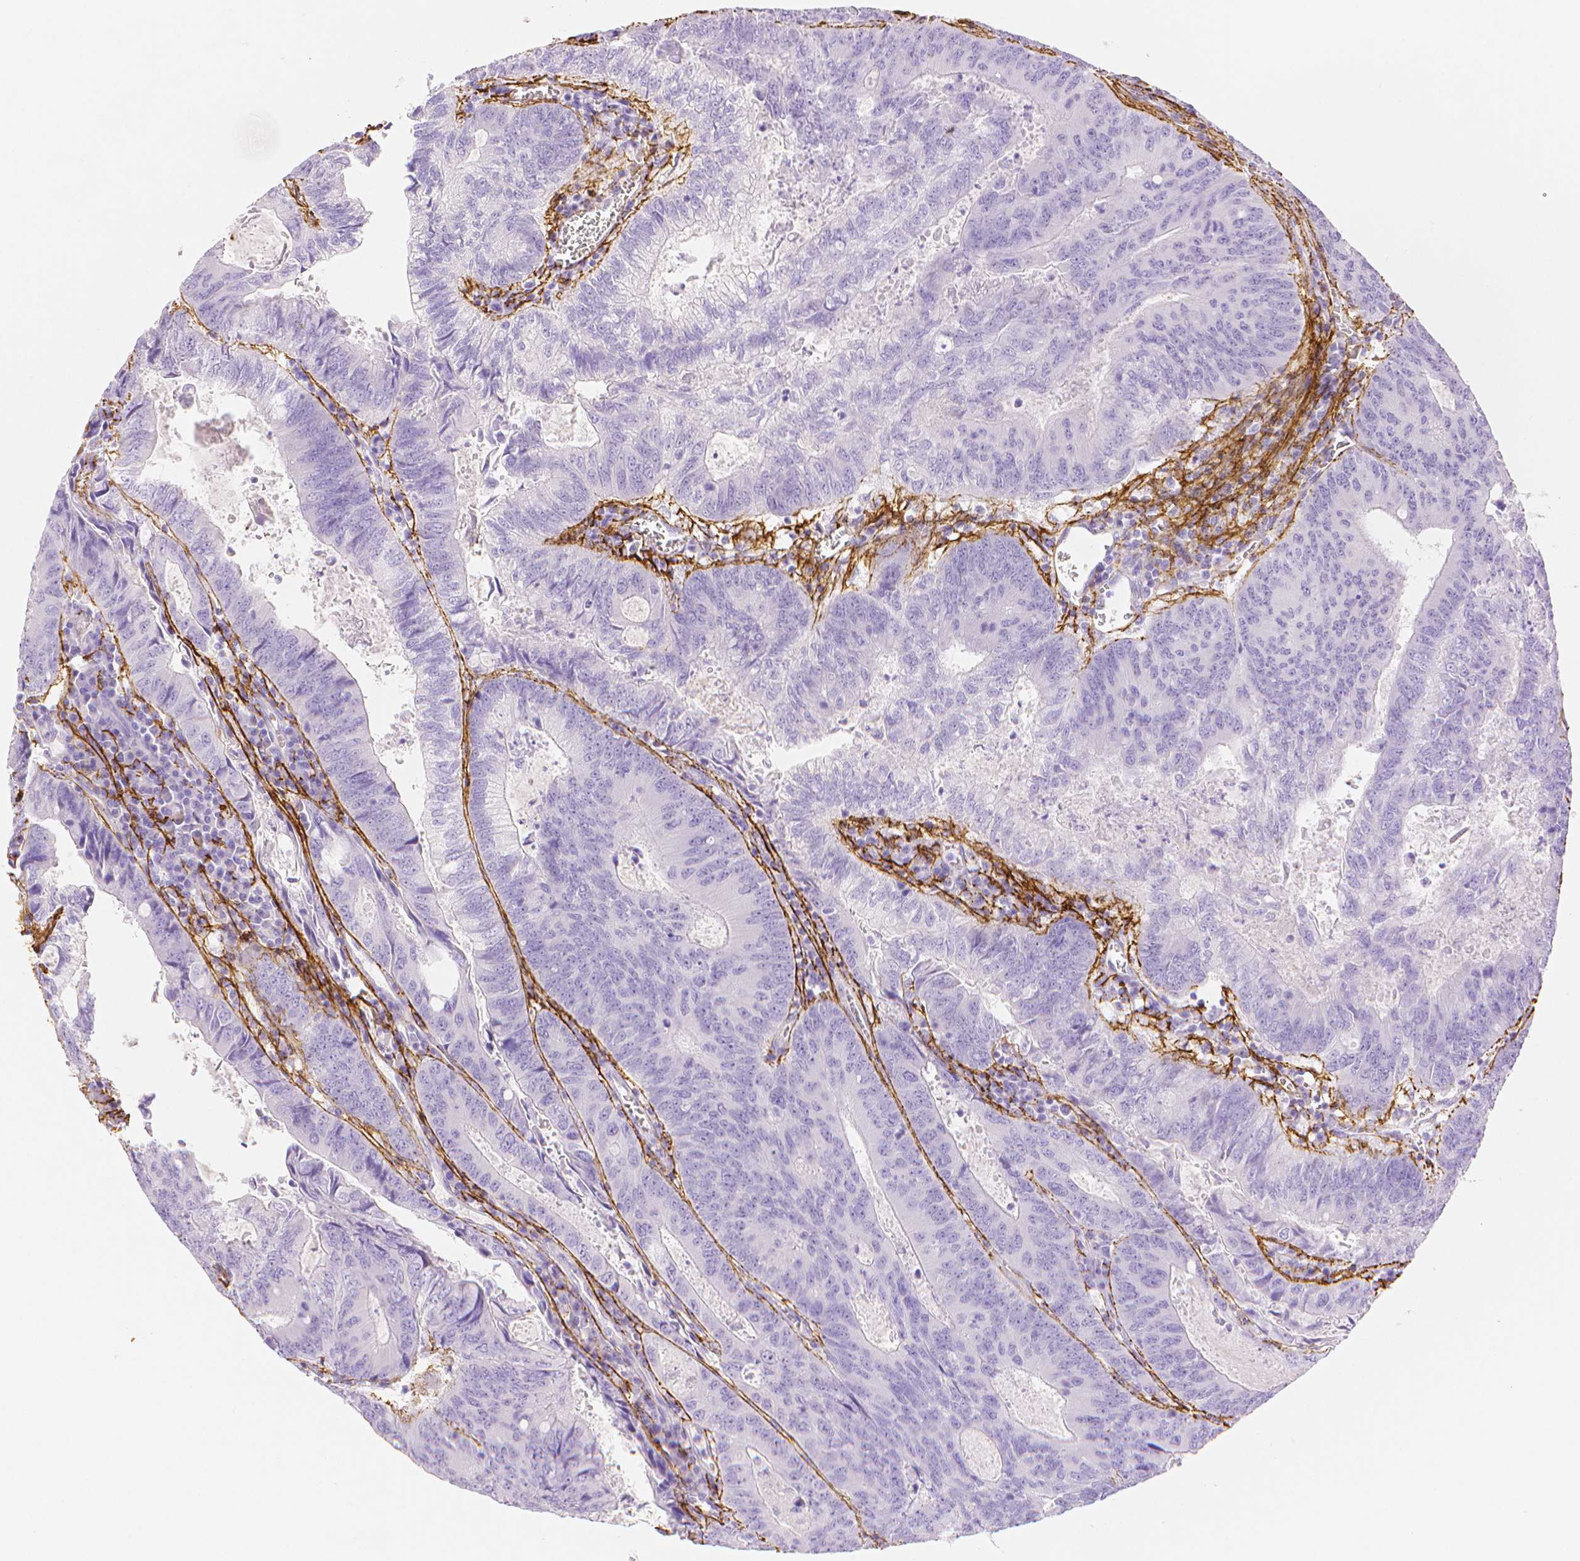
{"staining": {"intensity": "negative", "quantity": "none", "location": "none"}, "tissue": "colorectal cancer", "cell_type": "Tumor cells", "image_type": "cancer", "snomed": [{"axis": "morphology", "description": "Adenocarcinoma, NOS"}, {"axis": "topography", "description": "Colon"}], "caption": "Immunohistochemistry of human colorectal cancer (adenocarcinoma) shows no positivity in tumor cells.", "gene": "FBN1", "patient": {"sex": "male", "age": 67}}